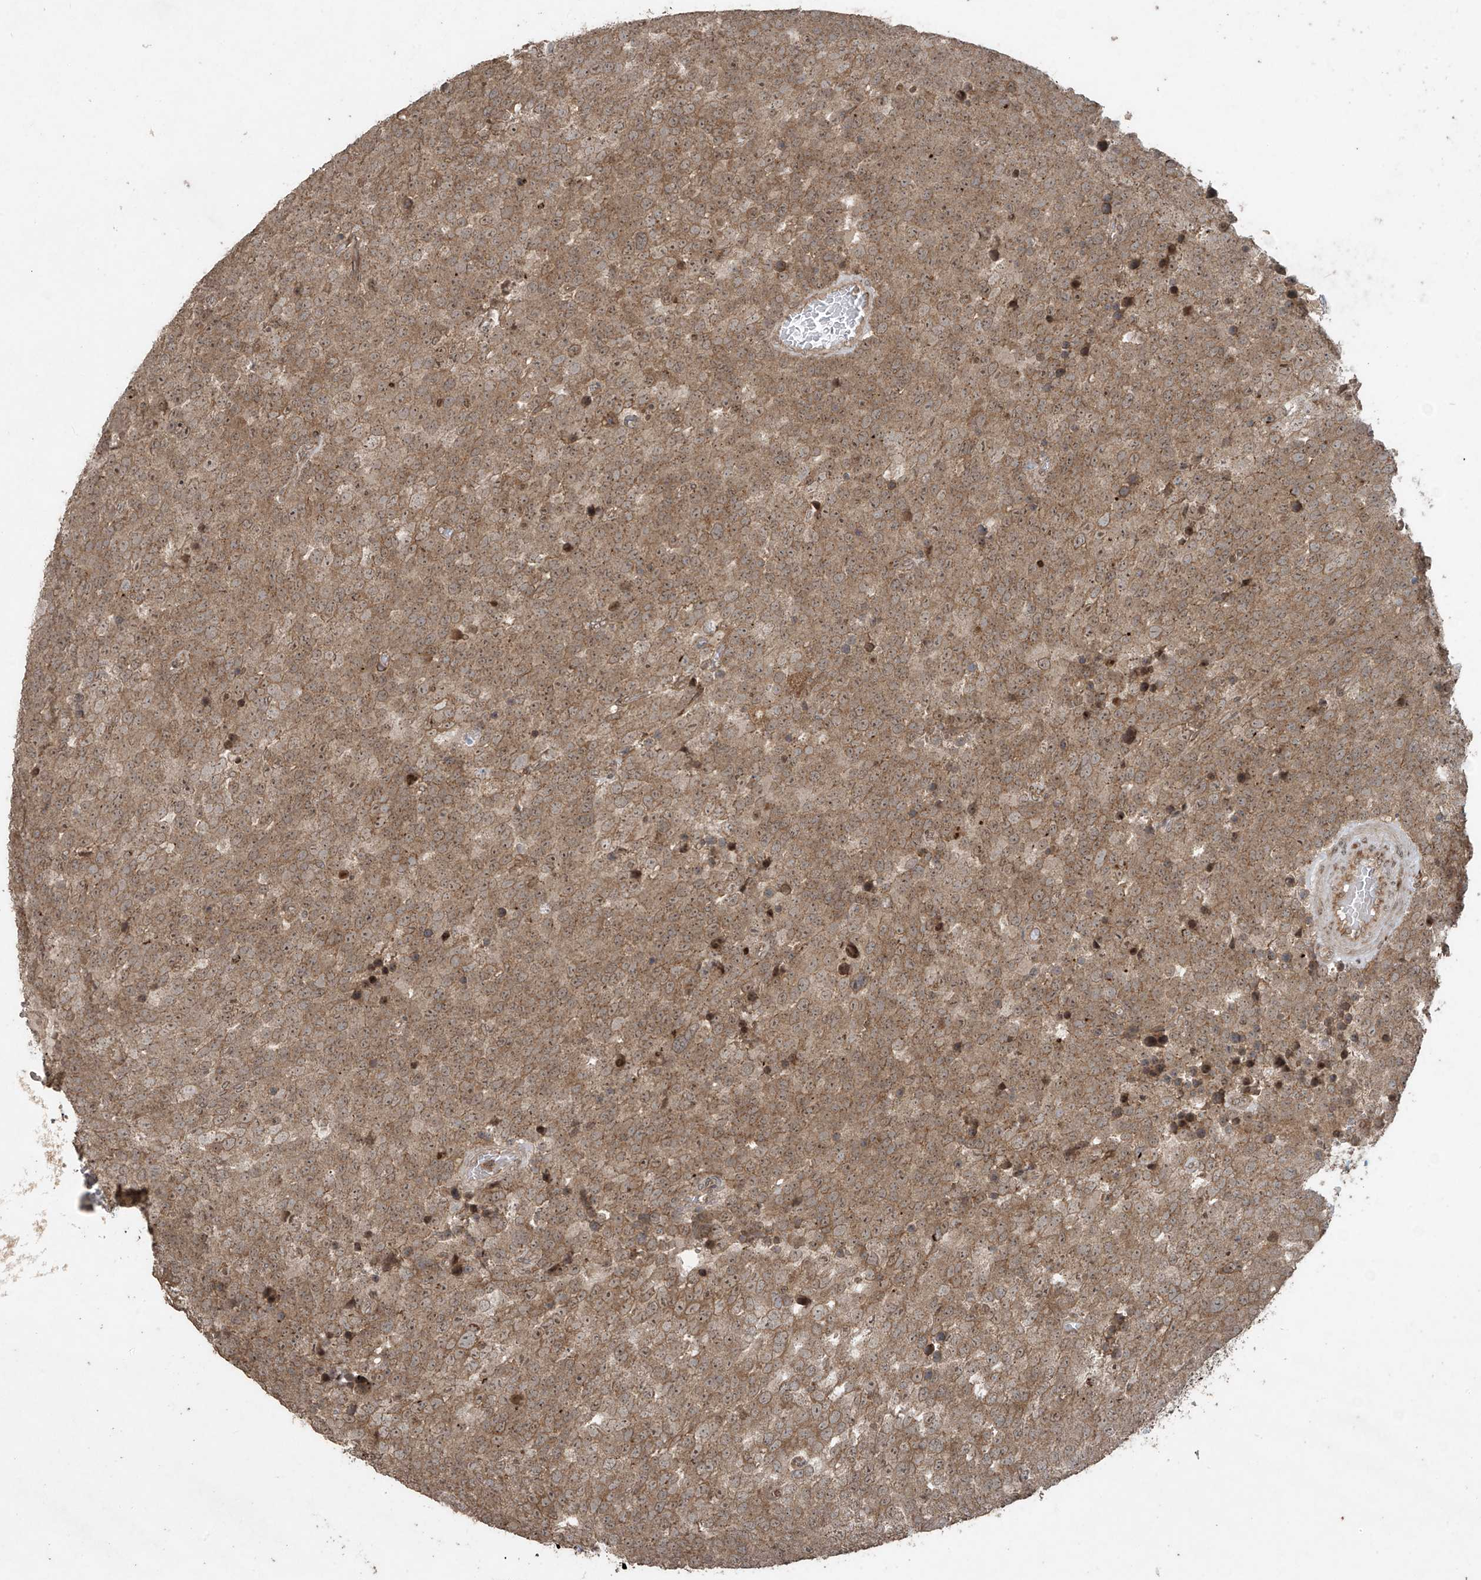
{"staining": {"intensity": "moderate", "quantity": ">75%", "location": "cytoplasmic/membranous"}, "tissue": "testis cancer", "cell_type": "Tumor cells", "image_type": "cancer", "snomed": [{"axis": "morphology", "description": "Seminoma, NOS"}, {"axis": "topography", "description": "Testis"}], "caption": "Protein expression analysis of seminoma (testis) shows moderate cytoplasmic/membranous expression in approximately >75% of tumor cells.", "gene": "PGPEP1", "patient": {"sex": "male", "age": 71}}